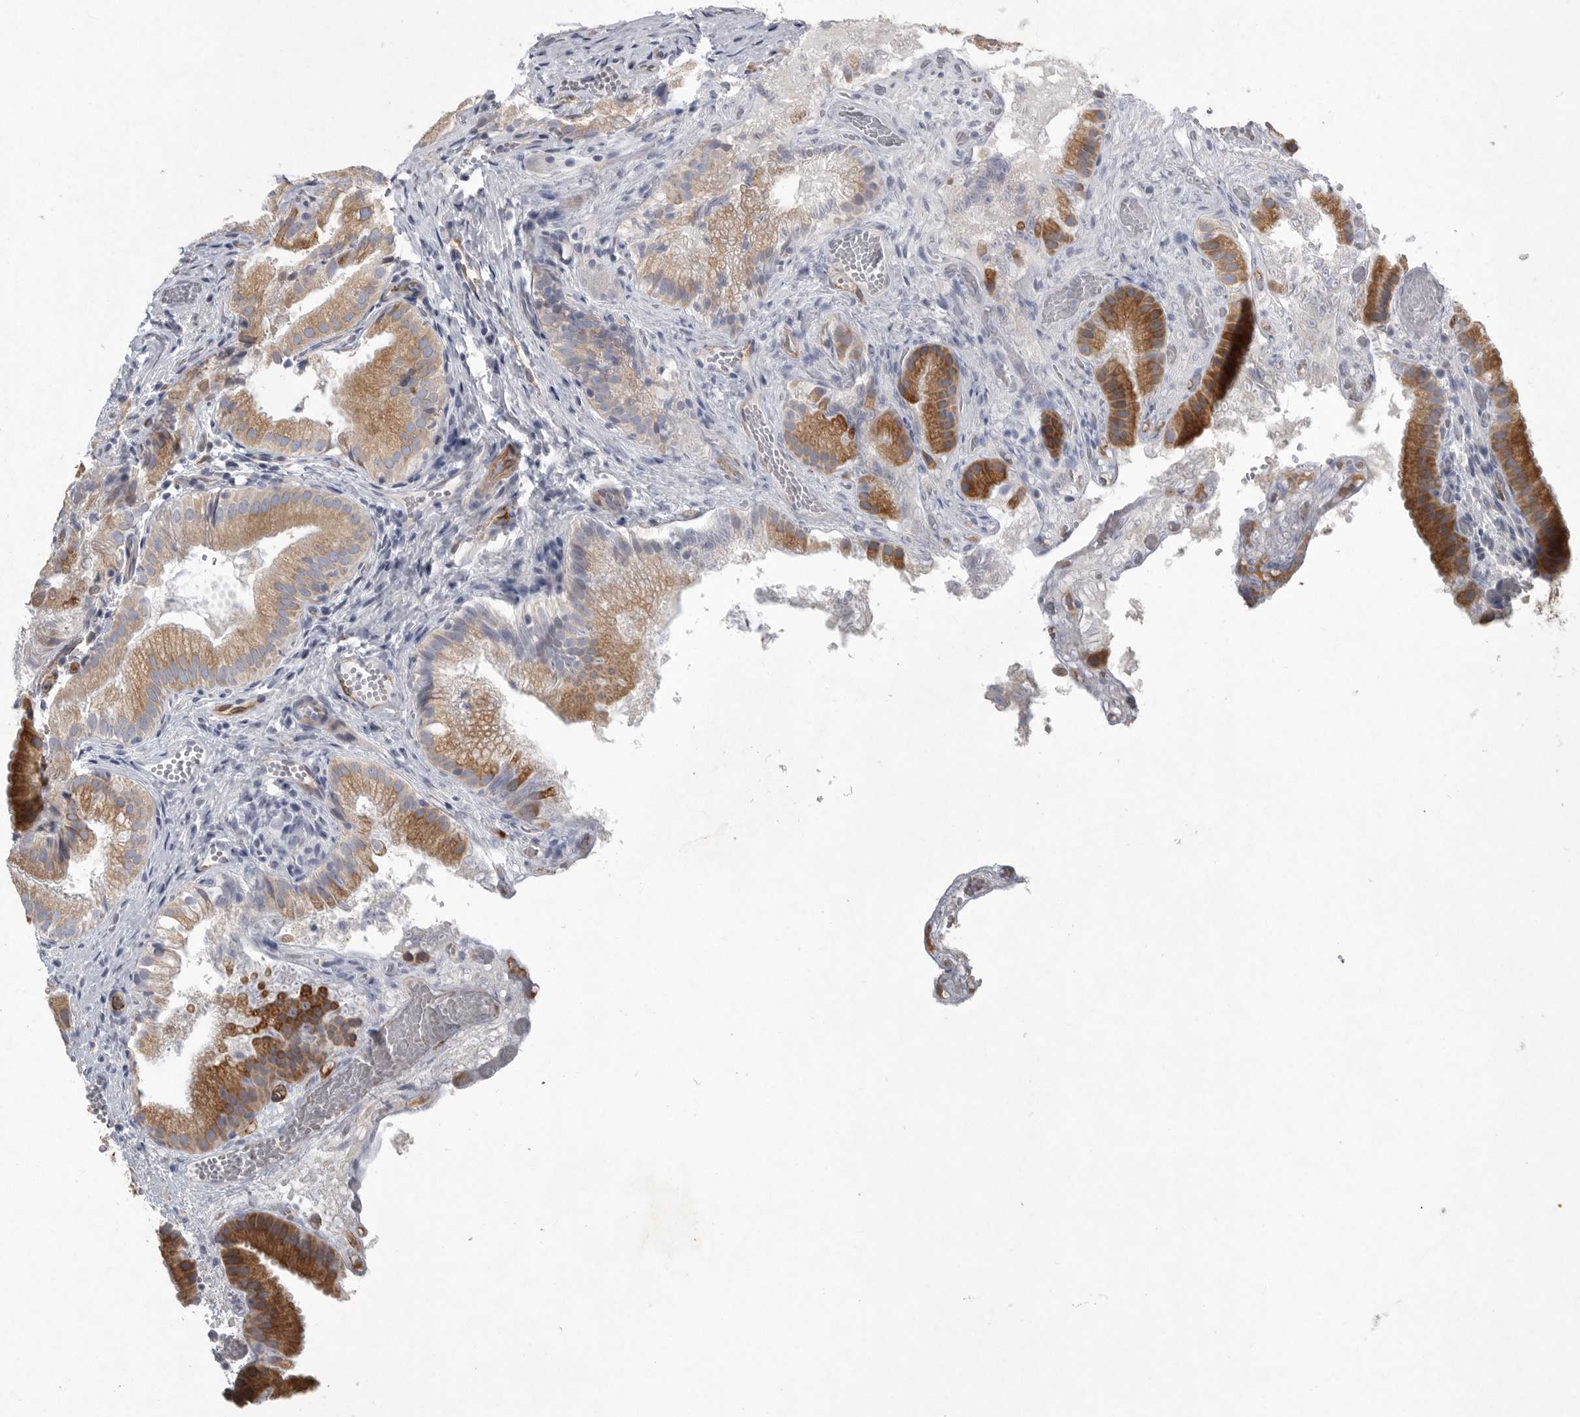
{"staining": {"intensity": "moderate", "quantity": "25%-75%", "location": "cytoplasmic/membranous"}, "tissue": "gallbladder", "cell_type": "Glandular cells", "image_type": "normal", "snomed": [{"axis": "morphology", "description": "Normal tissue, NOS"}, {"axis": "topography", "description": "Gallbladder"}], "caption": "Glandular cells show moderate cytoplasmic/membranous positivity in about 25%-75% of cells in benign gallbladder. (Stains: DAB (3,3'-diaminobenzidine) in brown, nuclei in blue, Microscopy: brightfield microscopy at high magnification).", "gene": "MINPP1", "patient": {"sex": "female", "age": 30}}